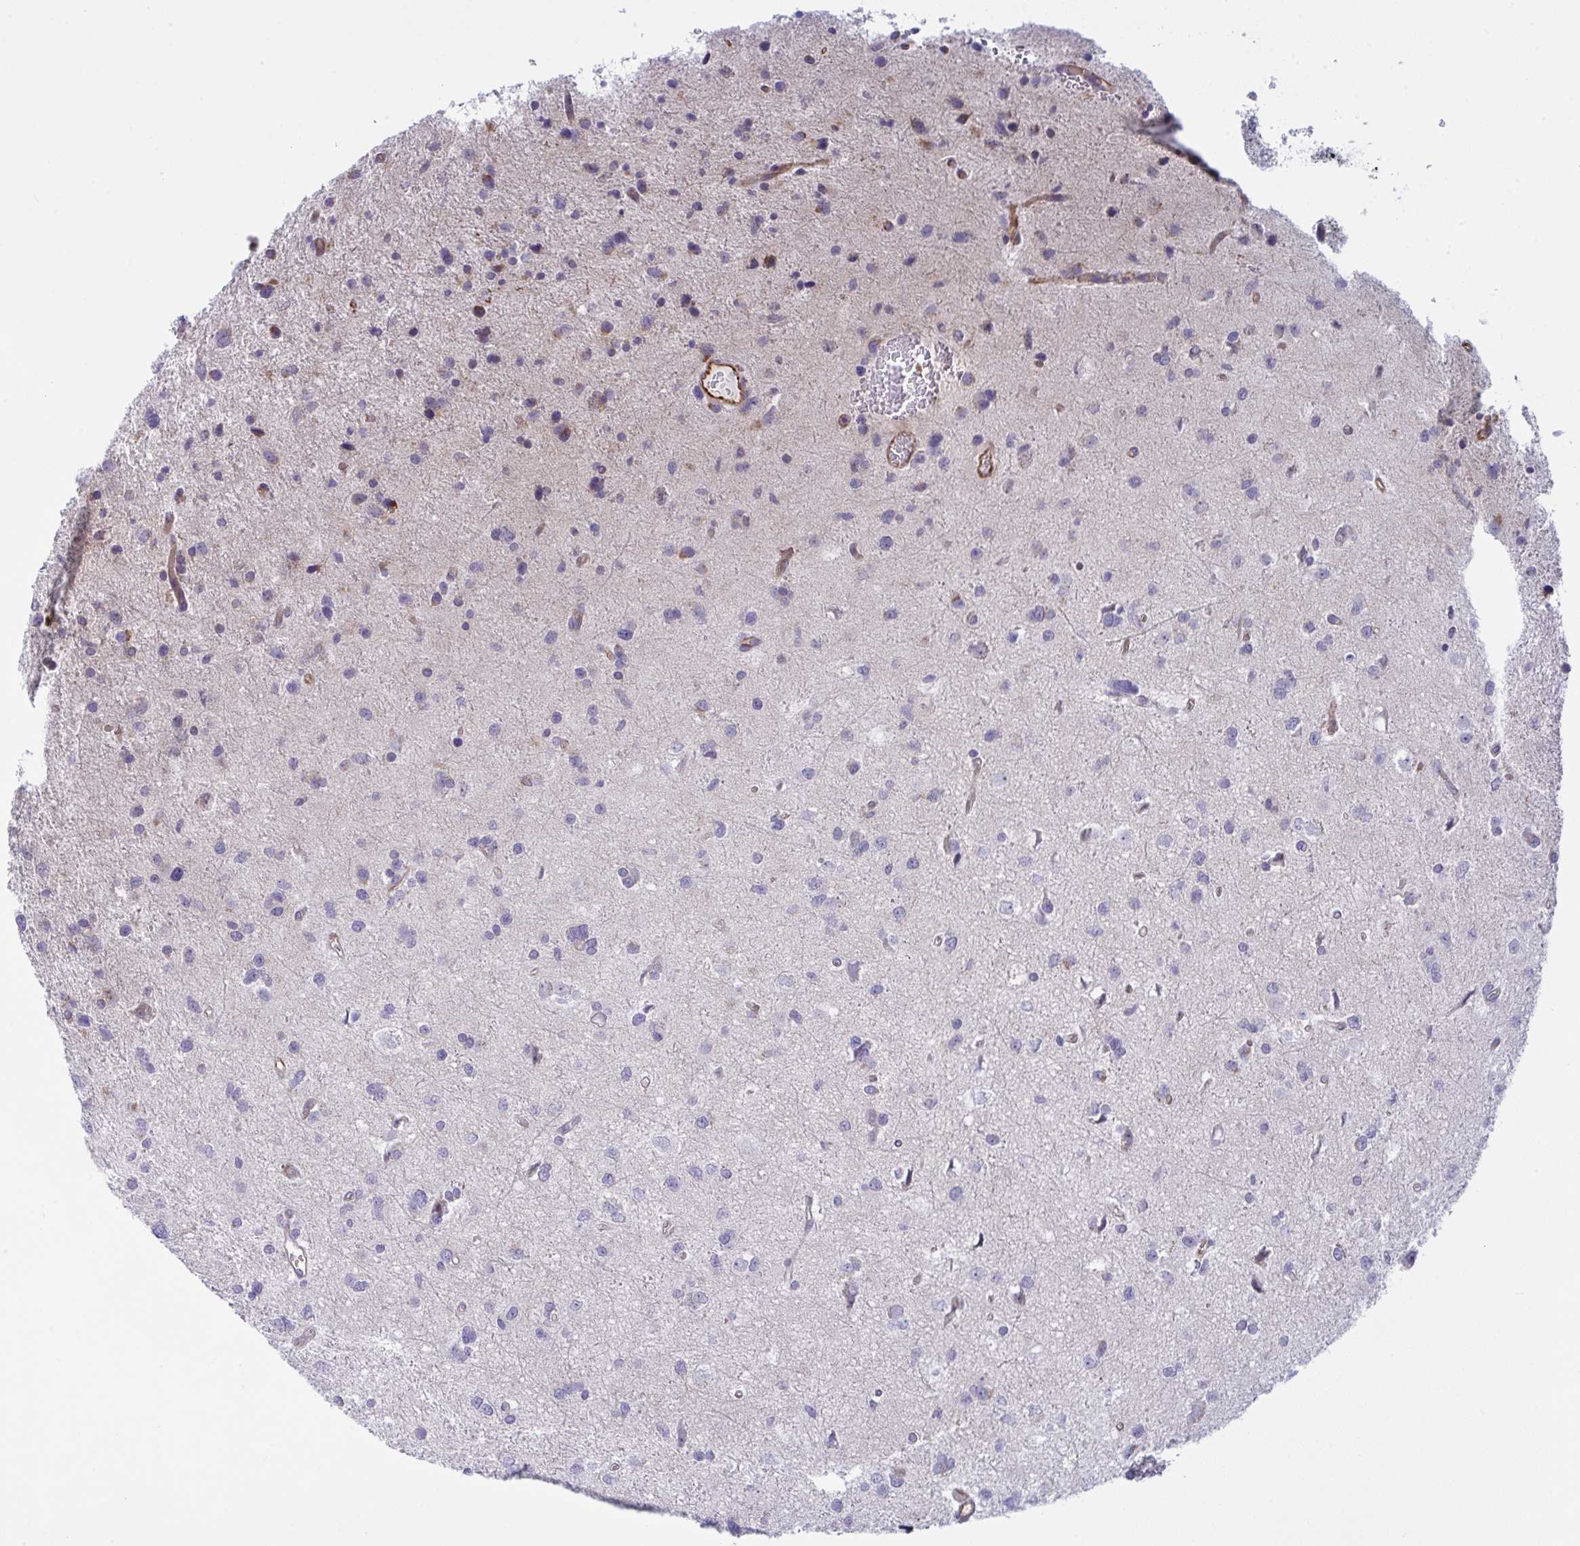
{"staining": {"intensity": "negative", "quantity": "none", "location": "none"}, "tissue": "glioma", "cell_type": "Tumor cells", "image_type": "cancer", "snomed": [{"axis": "morphology", "description": "Glioma, malignant, Low grade"}, {"axis": "topography", "description": "Brain"}], "caption": "This is an immunohistochemistry histopathology image of low-grade glioma (malignant). There is no expression in tumor cells.", "gene": "DCBLD1", "patient": {"sex": "female", "age": 55}}